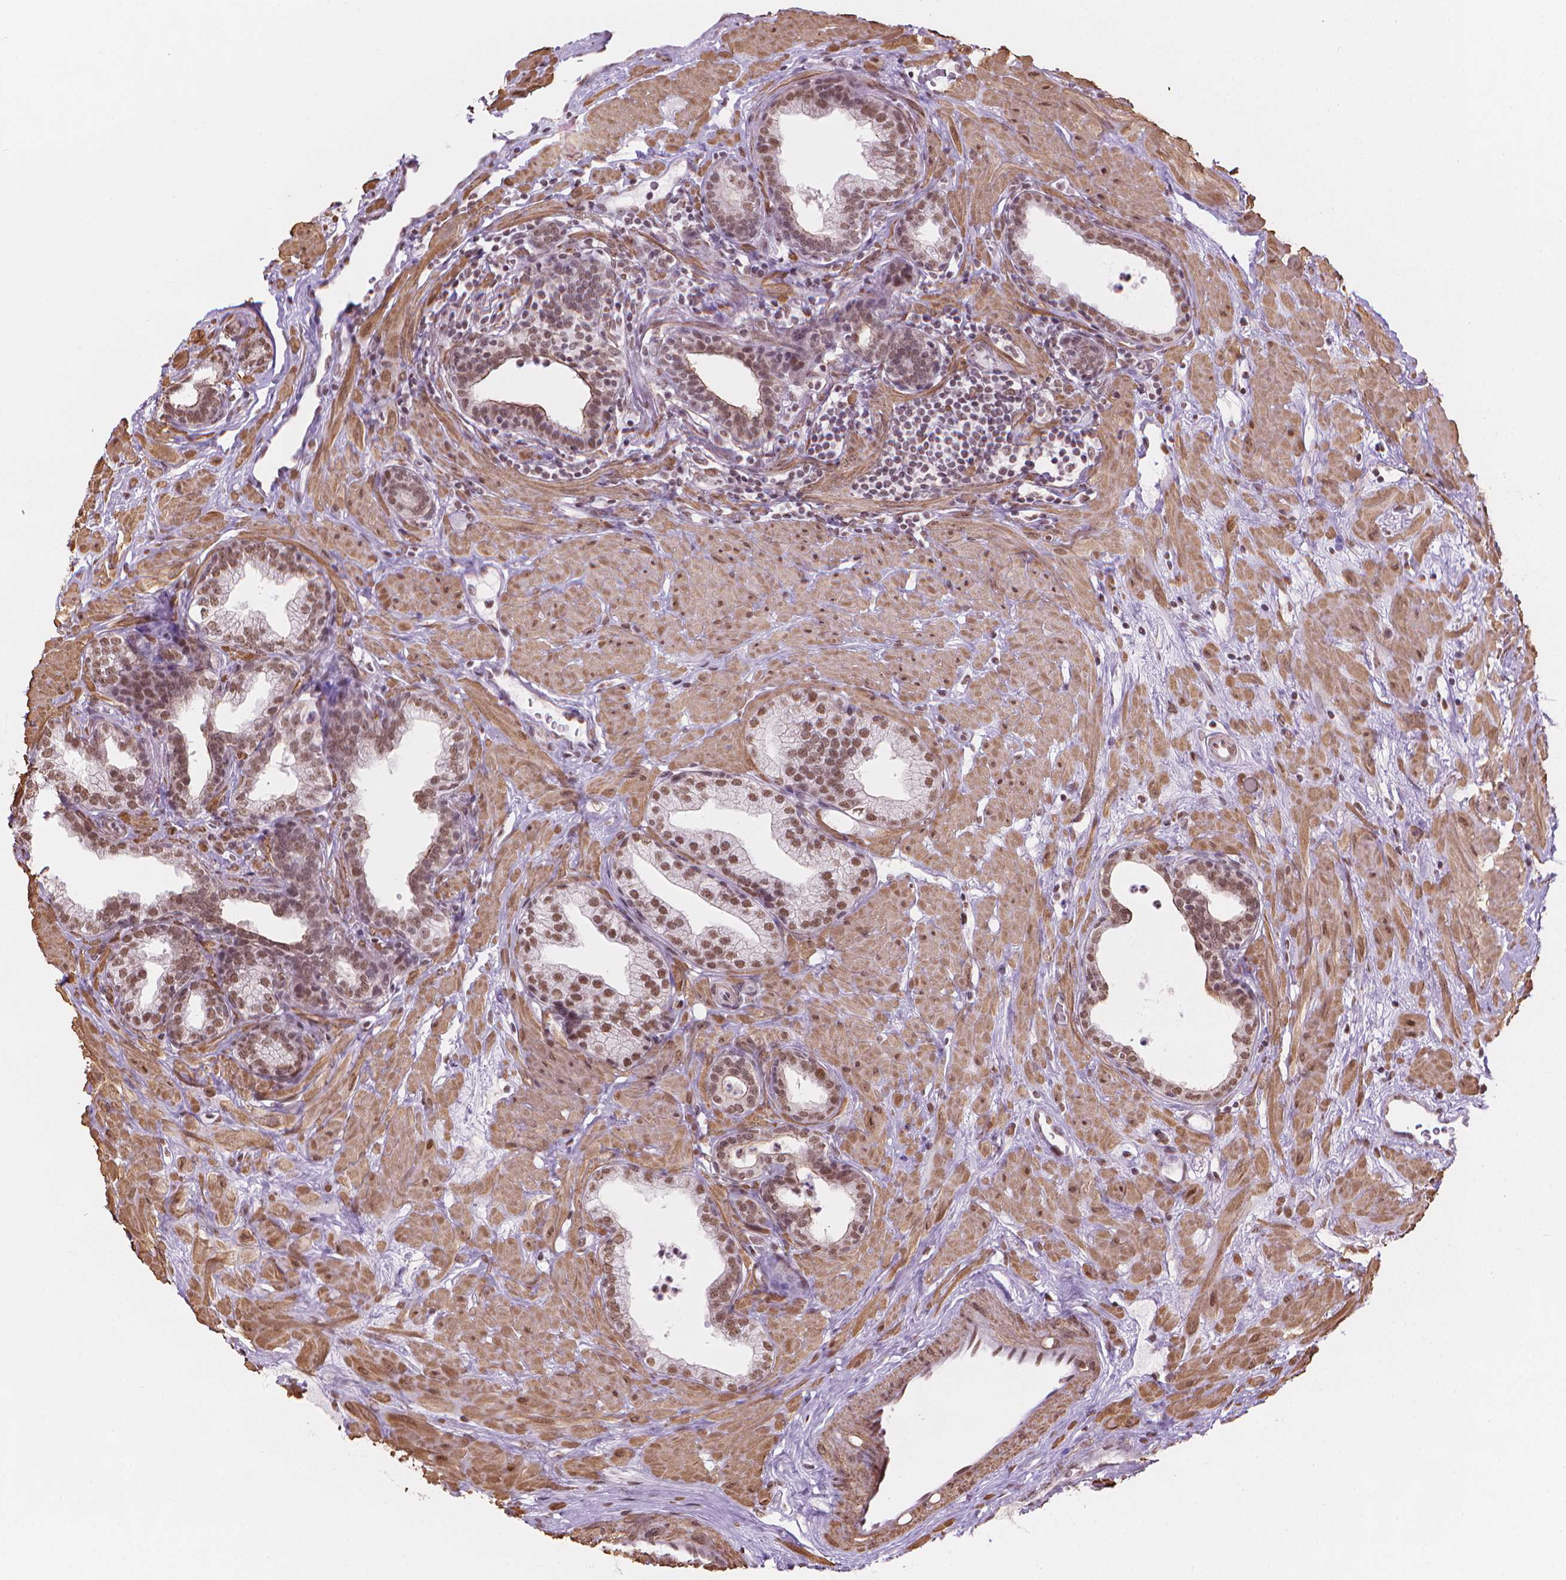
{"staining": {"intensity": "moderate", "quantity": "25%-75%", "location": "nuclear"}, "tissue": "prostate", "cell_type": "Glandular cells", "image_type": "normal", "snomed": [{"axis": "morphology", "description": "Normal tissue, NOS"}, {"axis": "topography", "description": "Prostate"}], "caption": "Prostate stained with DAB (3,3'-diaminobenzidine) immunohistochemistry demonstrates medium levels of moderate nuclear staining in approximately 25%-75% of glandular cells.", "gene": "HOXD4", "patient": {"sex": "male", "age": 37}}